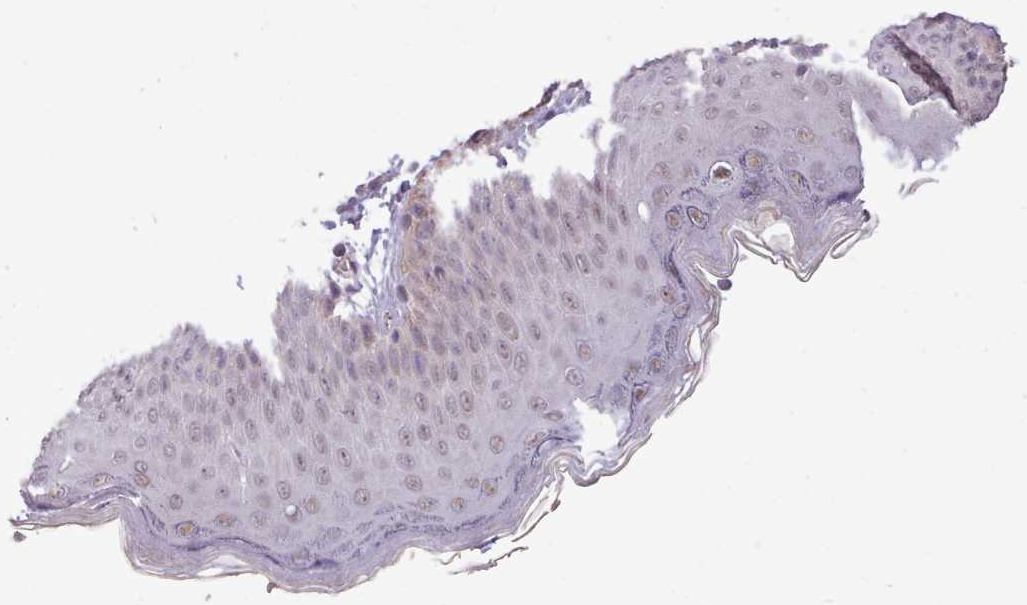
{"staining": {"intensity": "weak", "quantity": "25%-75%", "location": "cytoplasmic/membranous,nuclear"}, "tissue": "skin", "cell_type": "Epidermal cells", "image_type": "normal", "snomed": [{"axis": "morphology", "description": "Normal tissue, NOS"}, {"axis": "topography", "description": "Anal"}], "caption": "Immunohistochemistry (IHC) of benign human skin reveals low levels of weak cytoplasmic/membranous,nuclear expression in about 25%-75% of epidermal cells.", "gene": "ZNF607", "patient": {"sex": "female", "age": 40}}